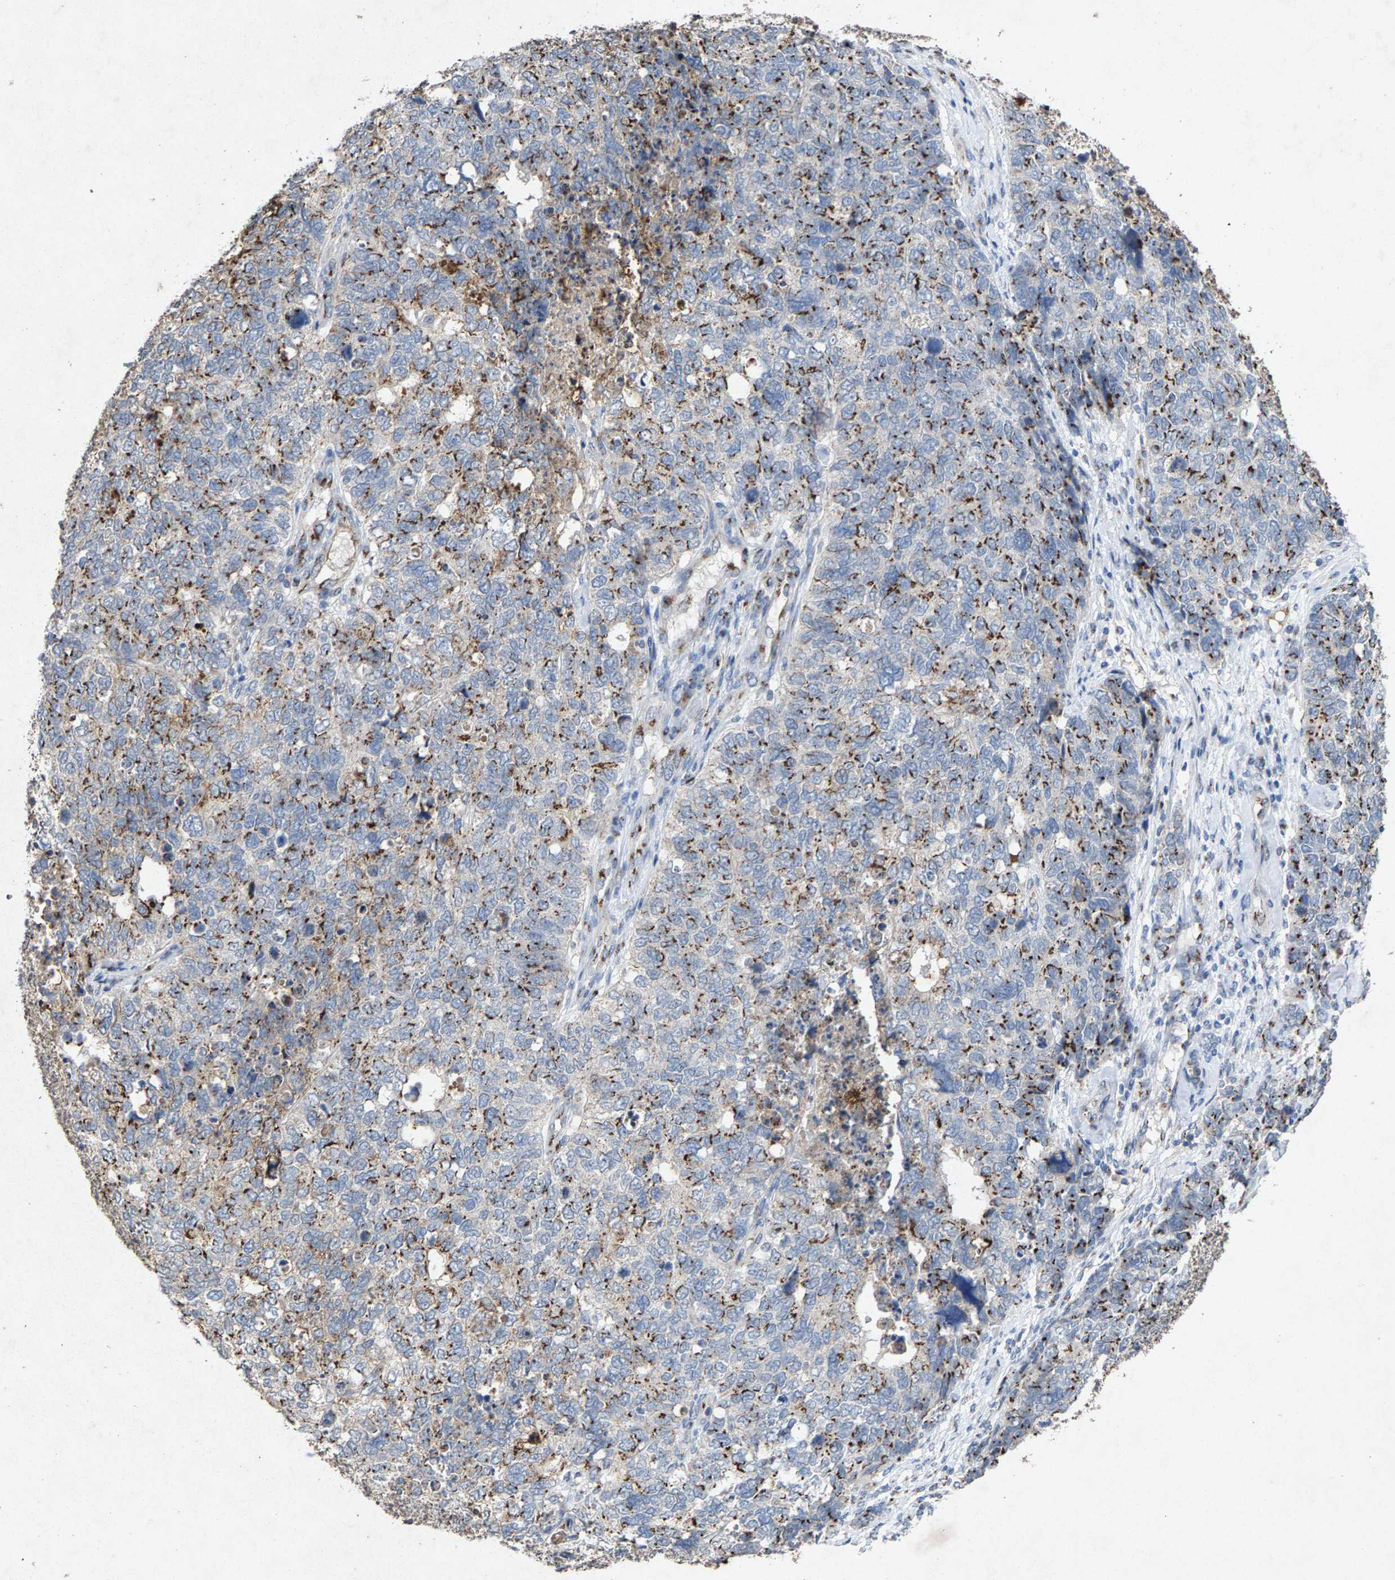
{"staining": {"intensity": "strong", "quantity": ">75%", "location": "cytoplasmic/membranous"}, "tissue": "cervical cancer", "cell_type": "Tumor cells", "image_type": "cancer", "snomed": [{"axis": "morphology", "description": "Squamous cell carcinoma, NOS"}, {"axis": "topography", "description": "Cervix"}], "caption": "Immunohistochemistry (IHC) histopathology image of neoplastic tissue: human cervical cancer stained using immunohistochemistry (IHC) demonstrates high levels of strong protein expression localized specifically in the cytoplasmic/membranous of tumor cells, appearing as a cytoplasmic/membranous brown color.", "gene": "MAN2A1", "patient": {"sex": "female", "age": 63}}